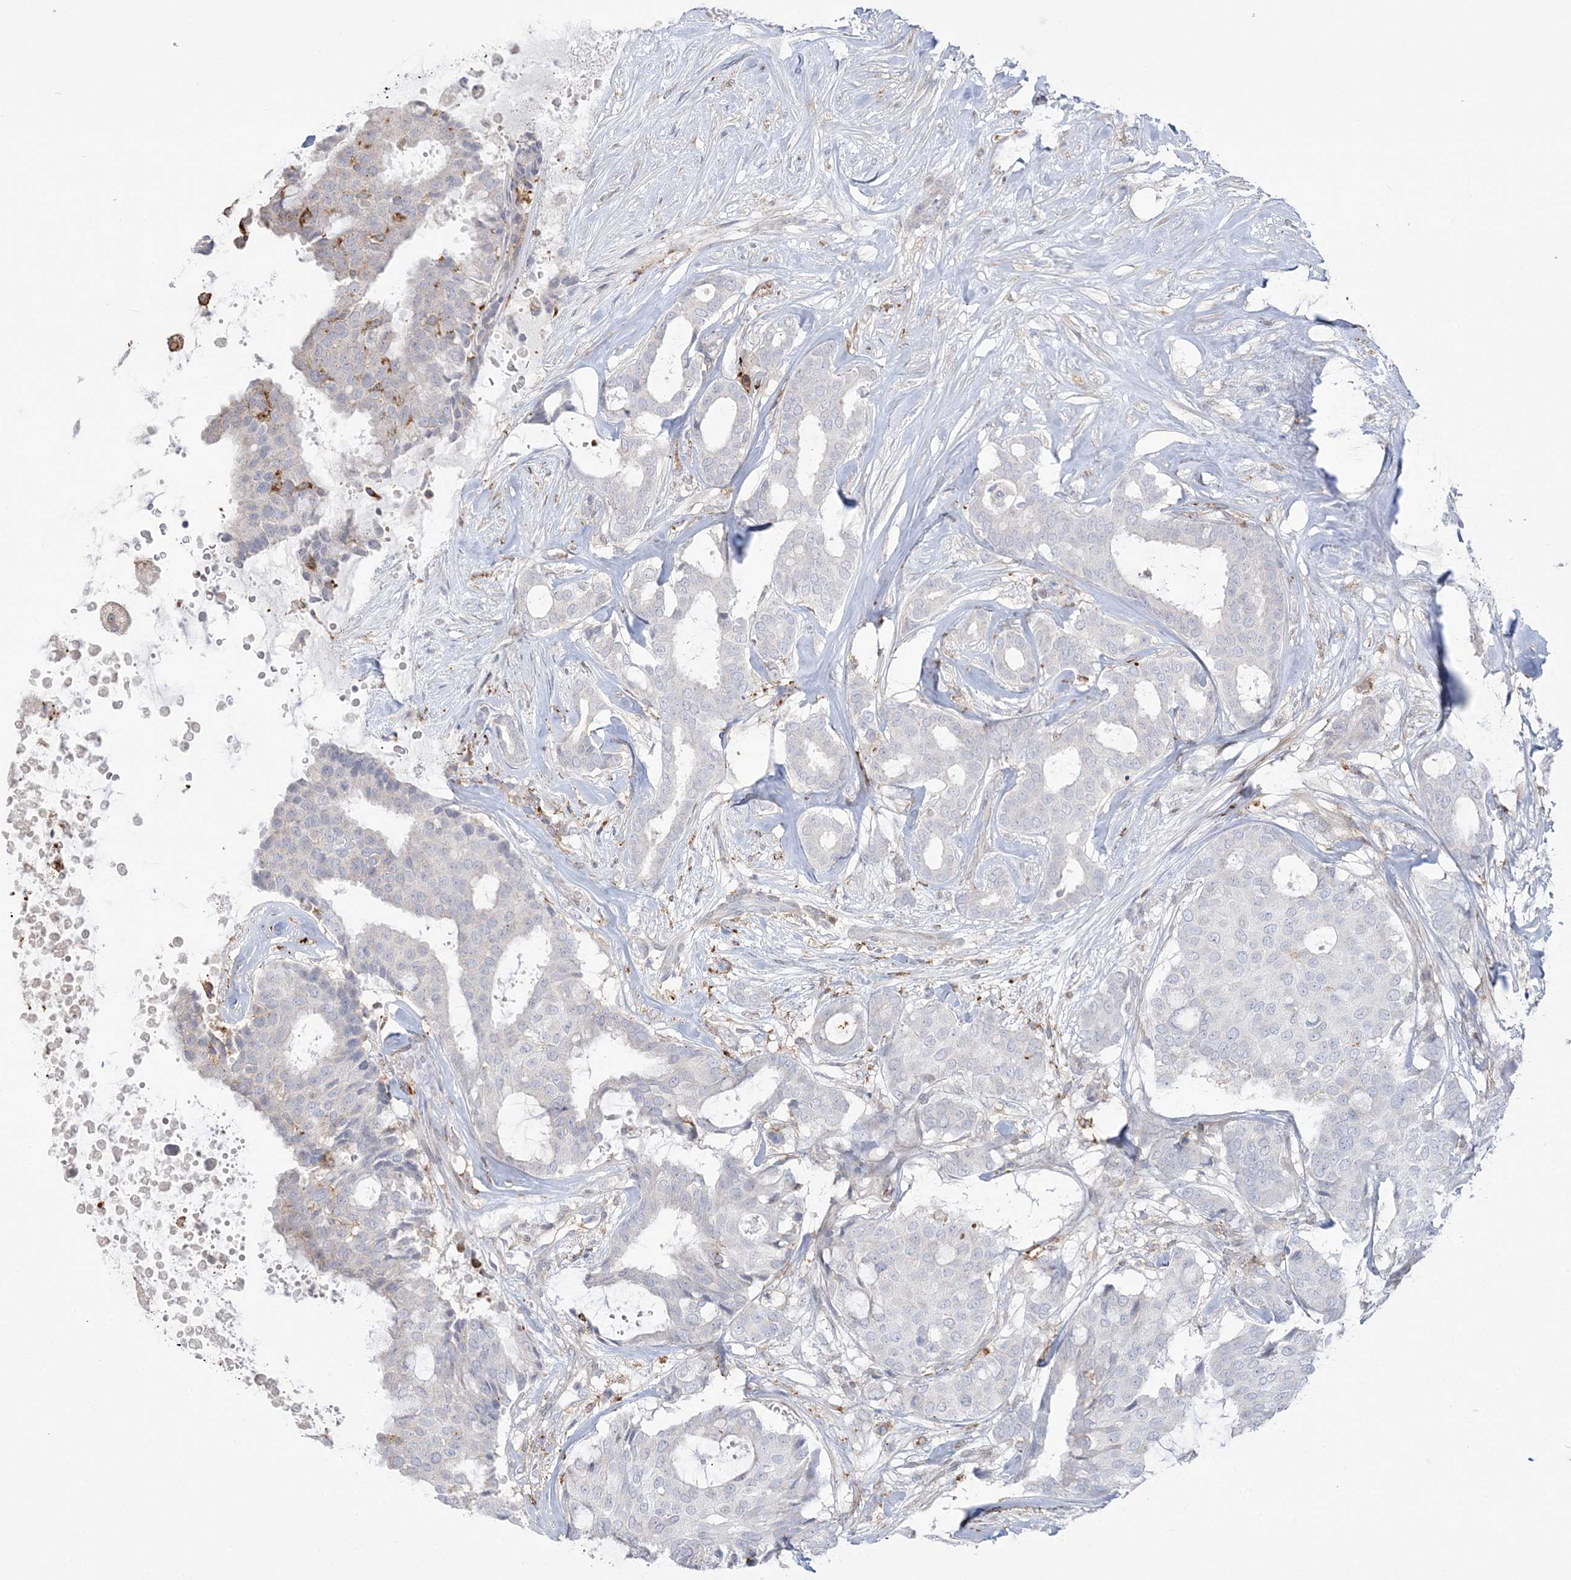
{"staining": {"intensity": "negative", "quantity": "none", "location": "none"}, "tissue": "breast cancer", "cell_type": "Tumor cells", "image_type": "cancer", "snomed": [{"axis": "morphology", "description": "Duct carcinoma"}, {"axis": "topography", "description": "Breast"}], "caption": "Immunohistochemistry (IHC) of human breast cancer (invasive ductal carcinoma) exhibits no staining in tumor cells.", "gene": "HAAO", "patient": {"sex": "female", "age": 75}}